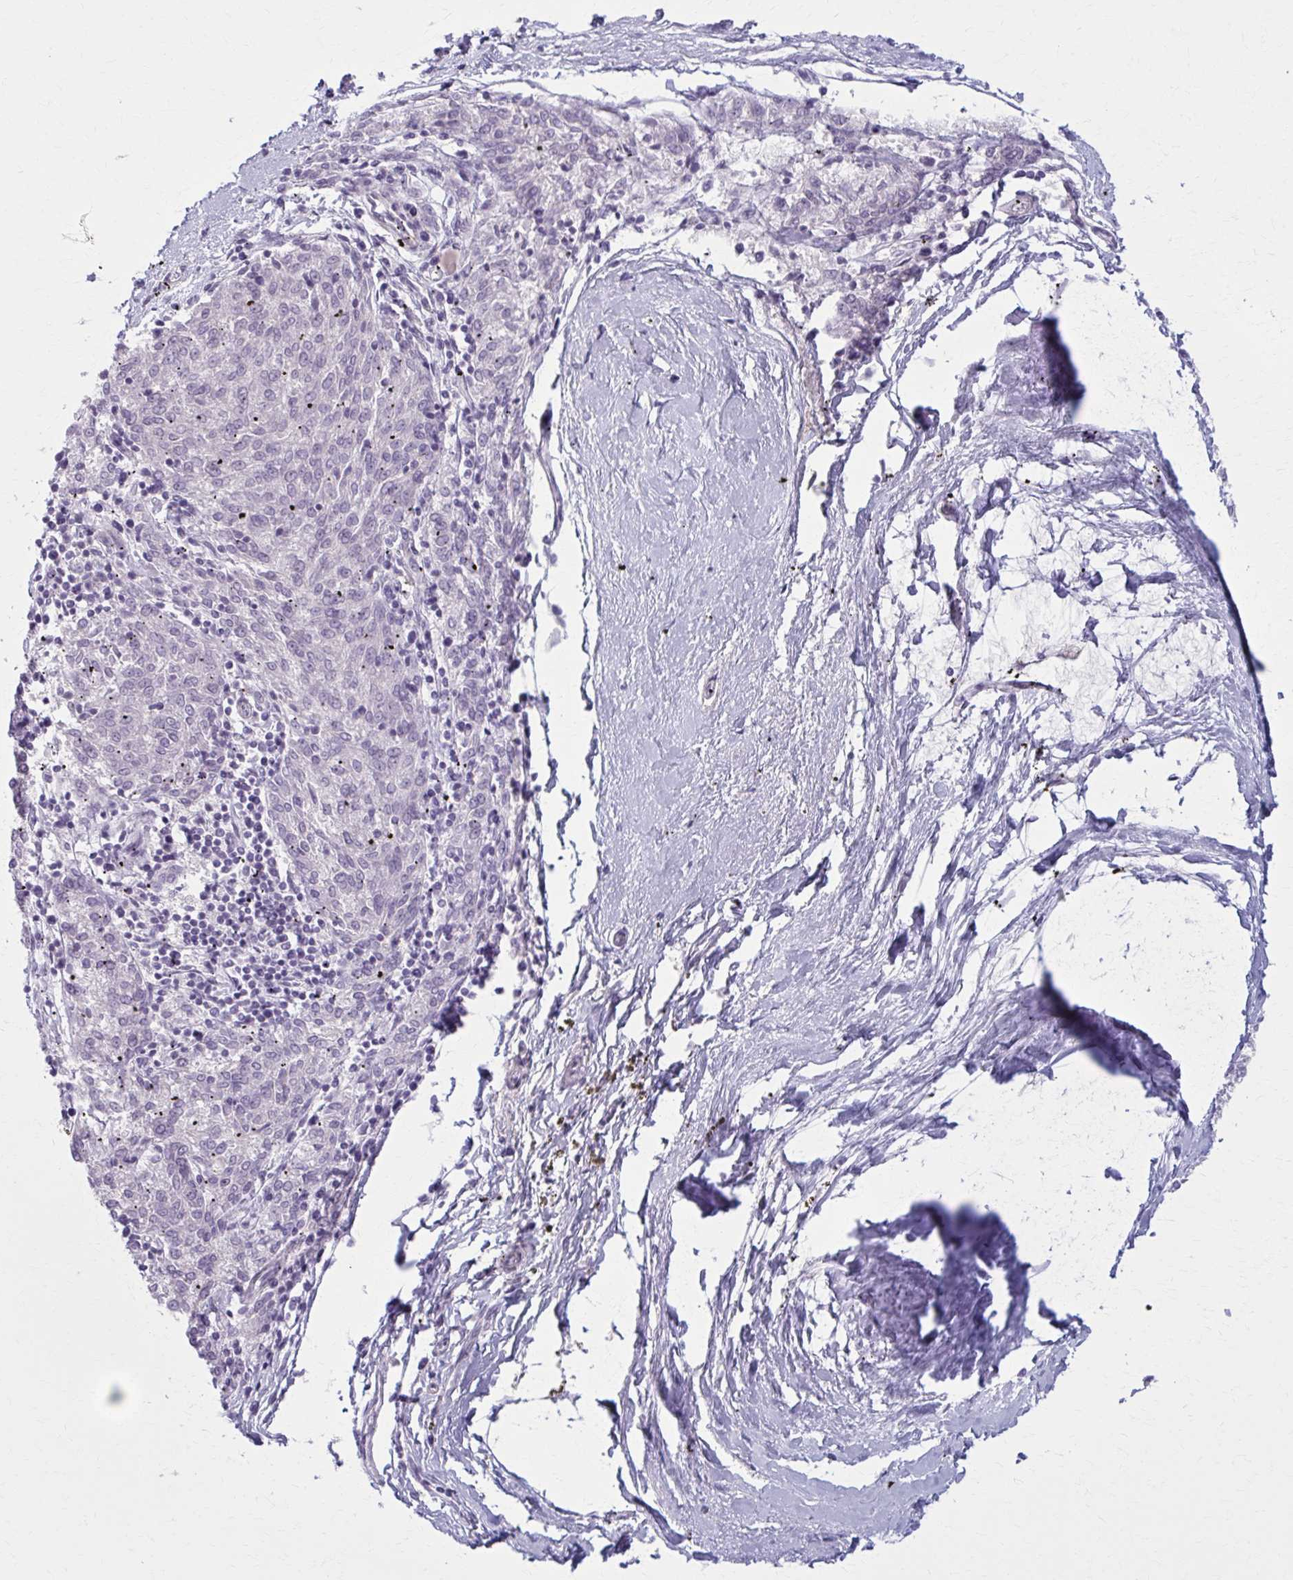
{"staining": {"intensity": "negative", "quantity": "none", "location": "none"}, "tissue": "melanoma", "cell_type": "Tumor cells", "image_type": "cancer", "snomed": [{"axis": "morphology", "description": "Malignant melanoma, NOS"}, {"axis": "topography", "description": "Skin"}], "caption": "Human malignant melanoma stained for a protein using immunohistochemistry displays no staining in tumor cells.", "gene": "NUMBL", "patient": {"sex": "female", "age": 72}}